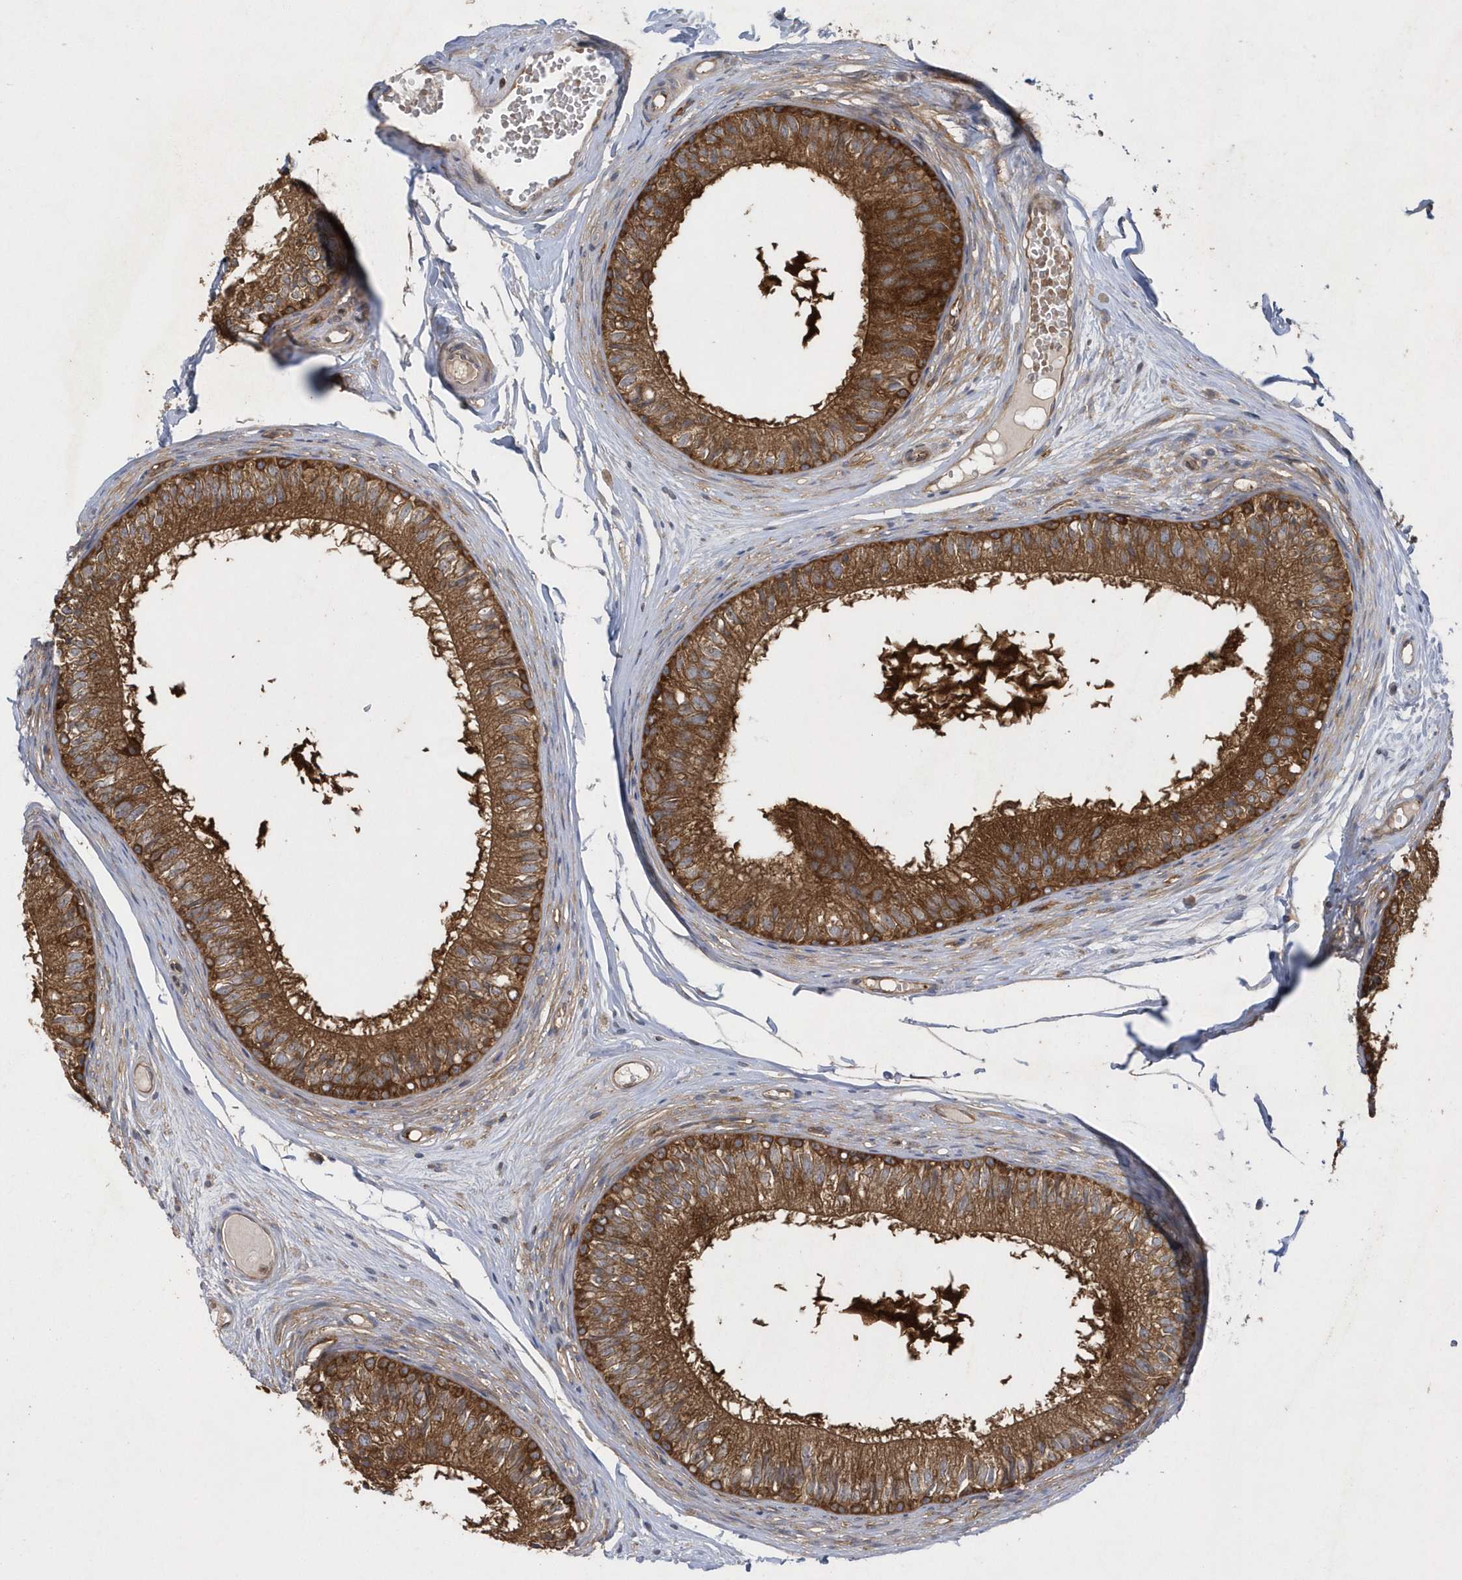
{"staining": {"intensity": "strong", "quantity": ">75%", "location": "cytoplasmic/membranous"}, "tissue": "epididymis", "cell_type": "Glandular cells", "image_type": "normal", "snomed": [{"axis": "morphology", "description": "Normal tissue, NOS"}, {"axis": "morphology", "description": "Seminoma in situ"}, {"axis": "topography", "description": "Testis"}, {"axis": "topography", "description": "Epididymis"}], "caption": "Glandular cells display high levels of strong cytoplasmic/membranous expression in approximately >75% of cells in benign epididymis. (DAB (3,3'-diaminobenzidine) IHC with brightfield microscopy, high magnification).", "gene": "PAICS", "patient": {"sex": "male", "age": 28}}